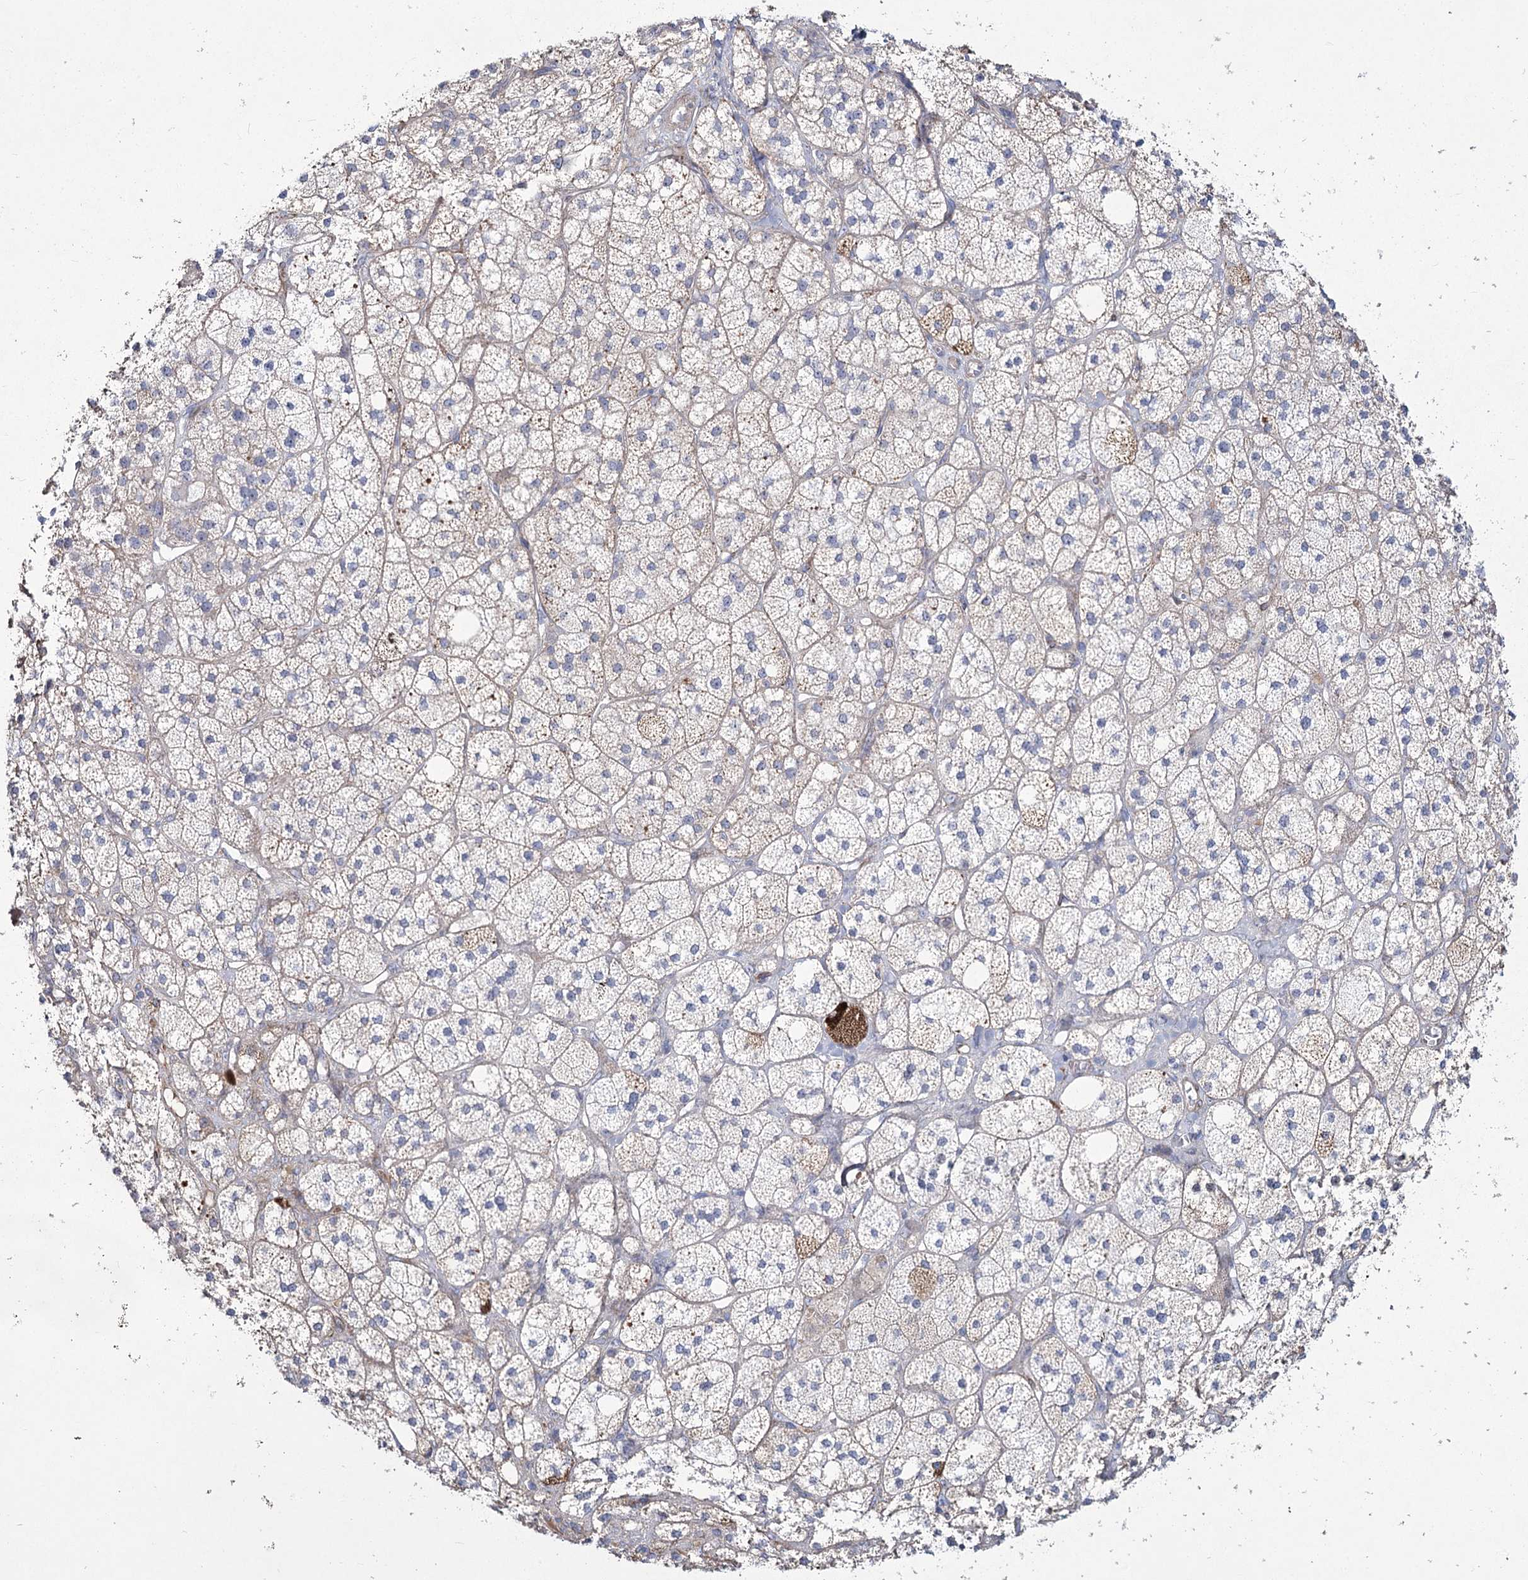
{"staining": {"intensity": "moderate", "quantity": "<25%", "location": "cytoplasmic/membranous"}, "tissue": "adrenal gland", "cell_type": "Glandular cells", "image_type": "normal", "snomed": [{"axis": "morphology", "description": "Normal tissue, NOS"}, {"axis": "topography", "description": "Adrenal gland"}], "caption": "Immunohistochemistry photomicrograph of benign adrenal gland: human adrenal gland stained using IHC reveals low levels of moderate protein expression localized specifically in the cytoplasmic/membranous of glandular cells, appearing as a cytoplasmic/membranous brown color.", "gene": "ME3", "patient": {"sex": "male", "age": 61}}